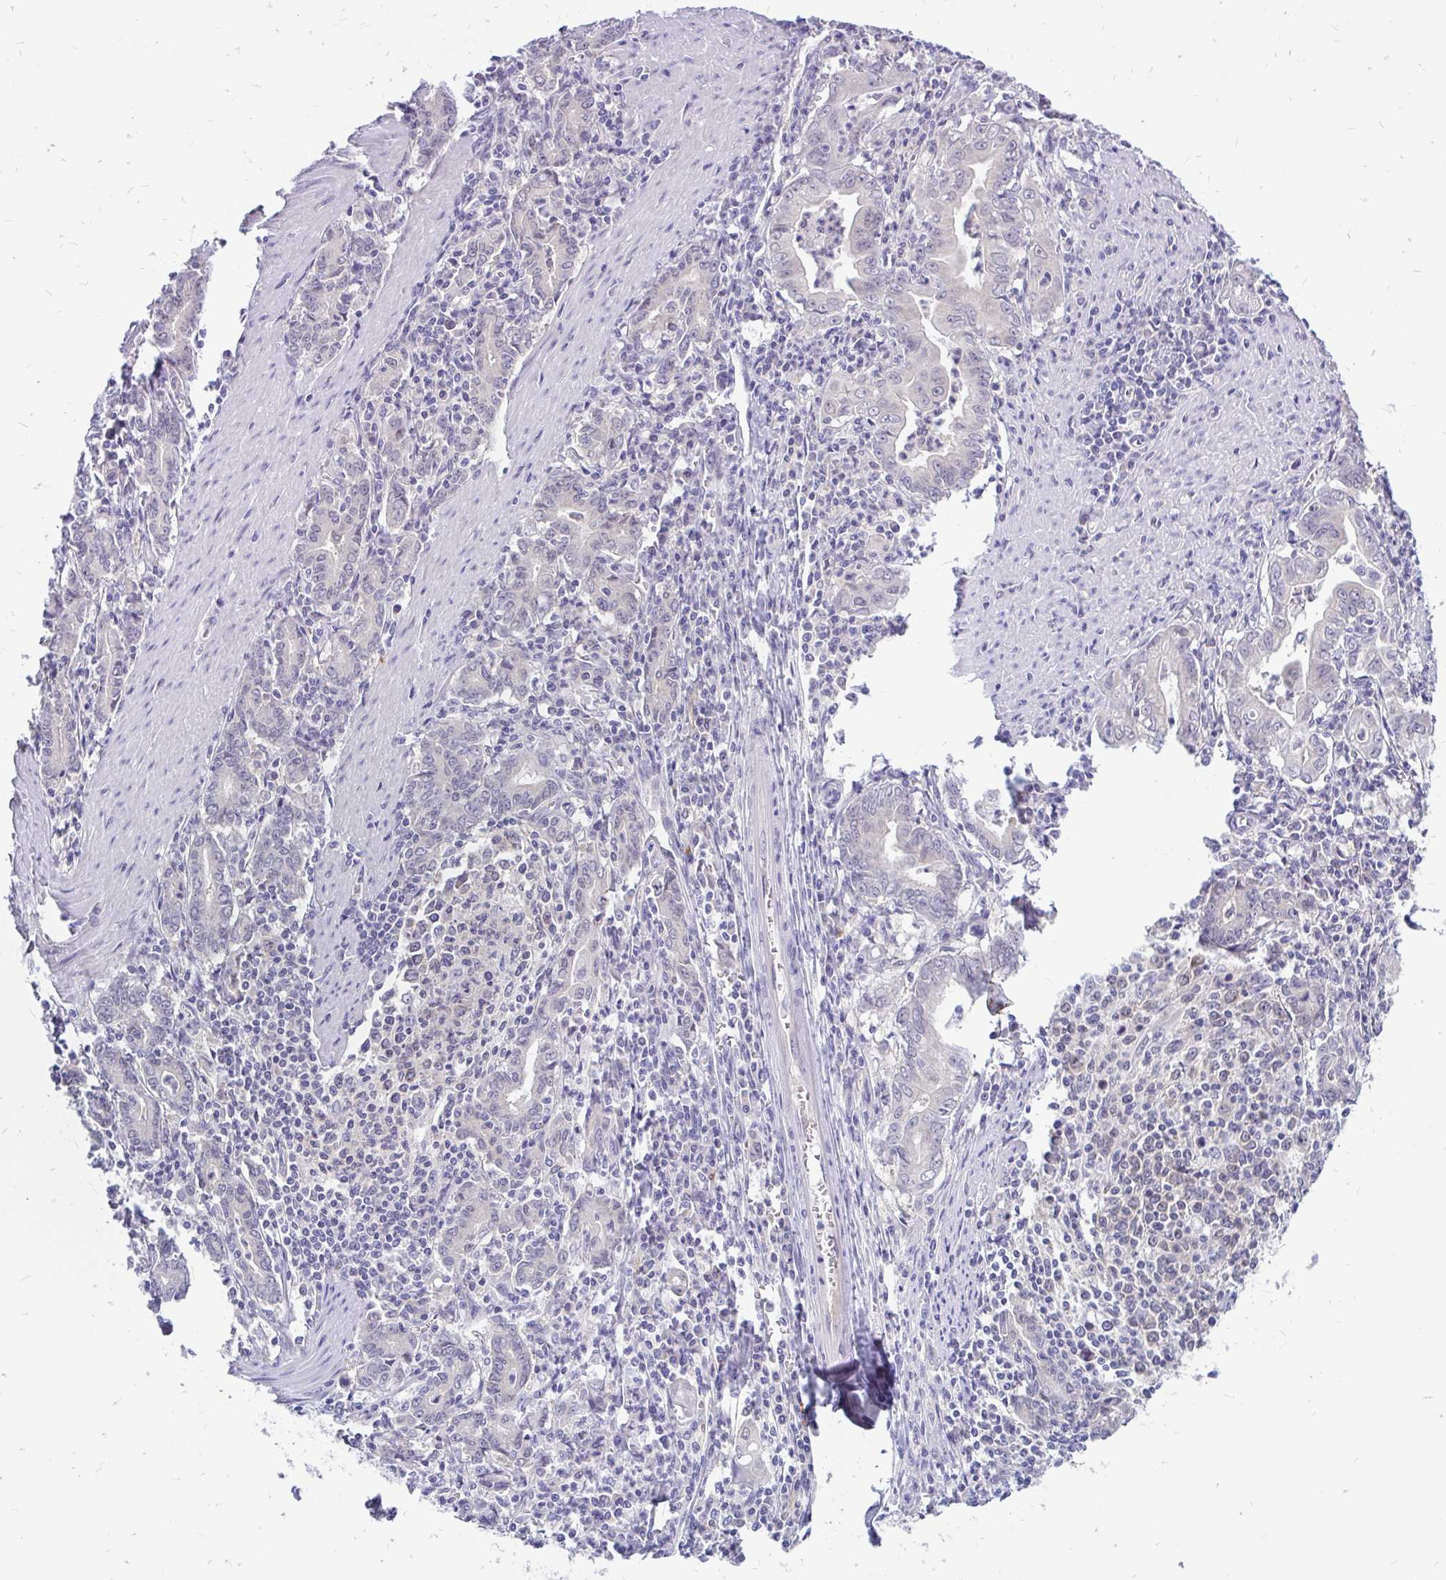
{"staining": {"intensity": "negative", "quantity": "none", "location": "none"}, "tissue": "stomach cancer", "cell_type": "Tumor cells", "image_type": "cancer", "snomed": [{"axis": "morphology", "description": "Adenocarcinoma, NOS"}, {"axis": "topography", "description": "Stomach, upper"}], "caption": "Stomach adenocarcinoma was stained to show a protein in brown. There is no significant positivity in tumor cells.", "gene": "MAP1LC3A", "patient": {"sex": "female", "age": 79}}